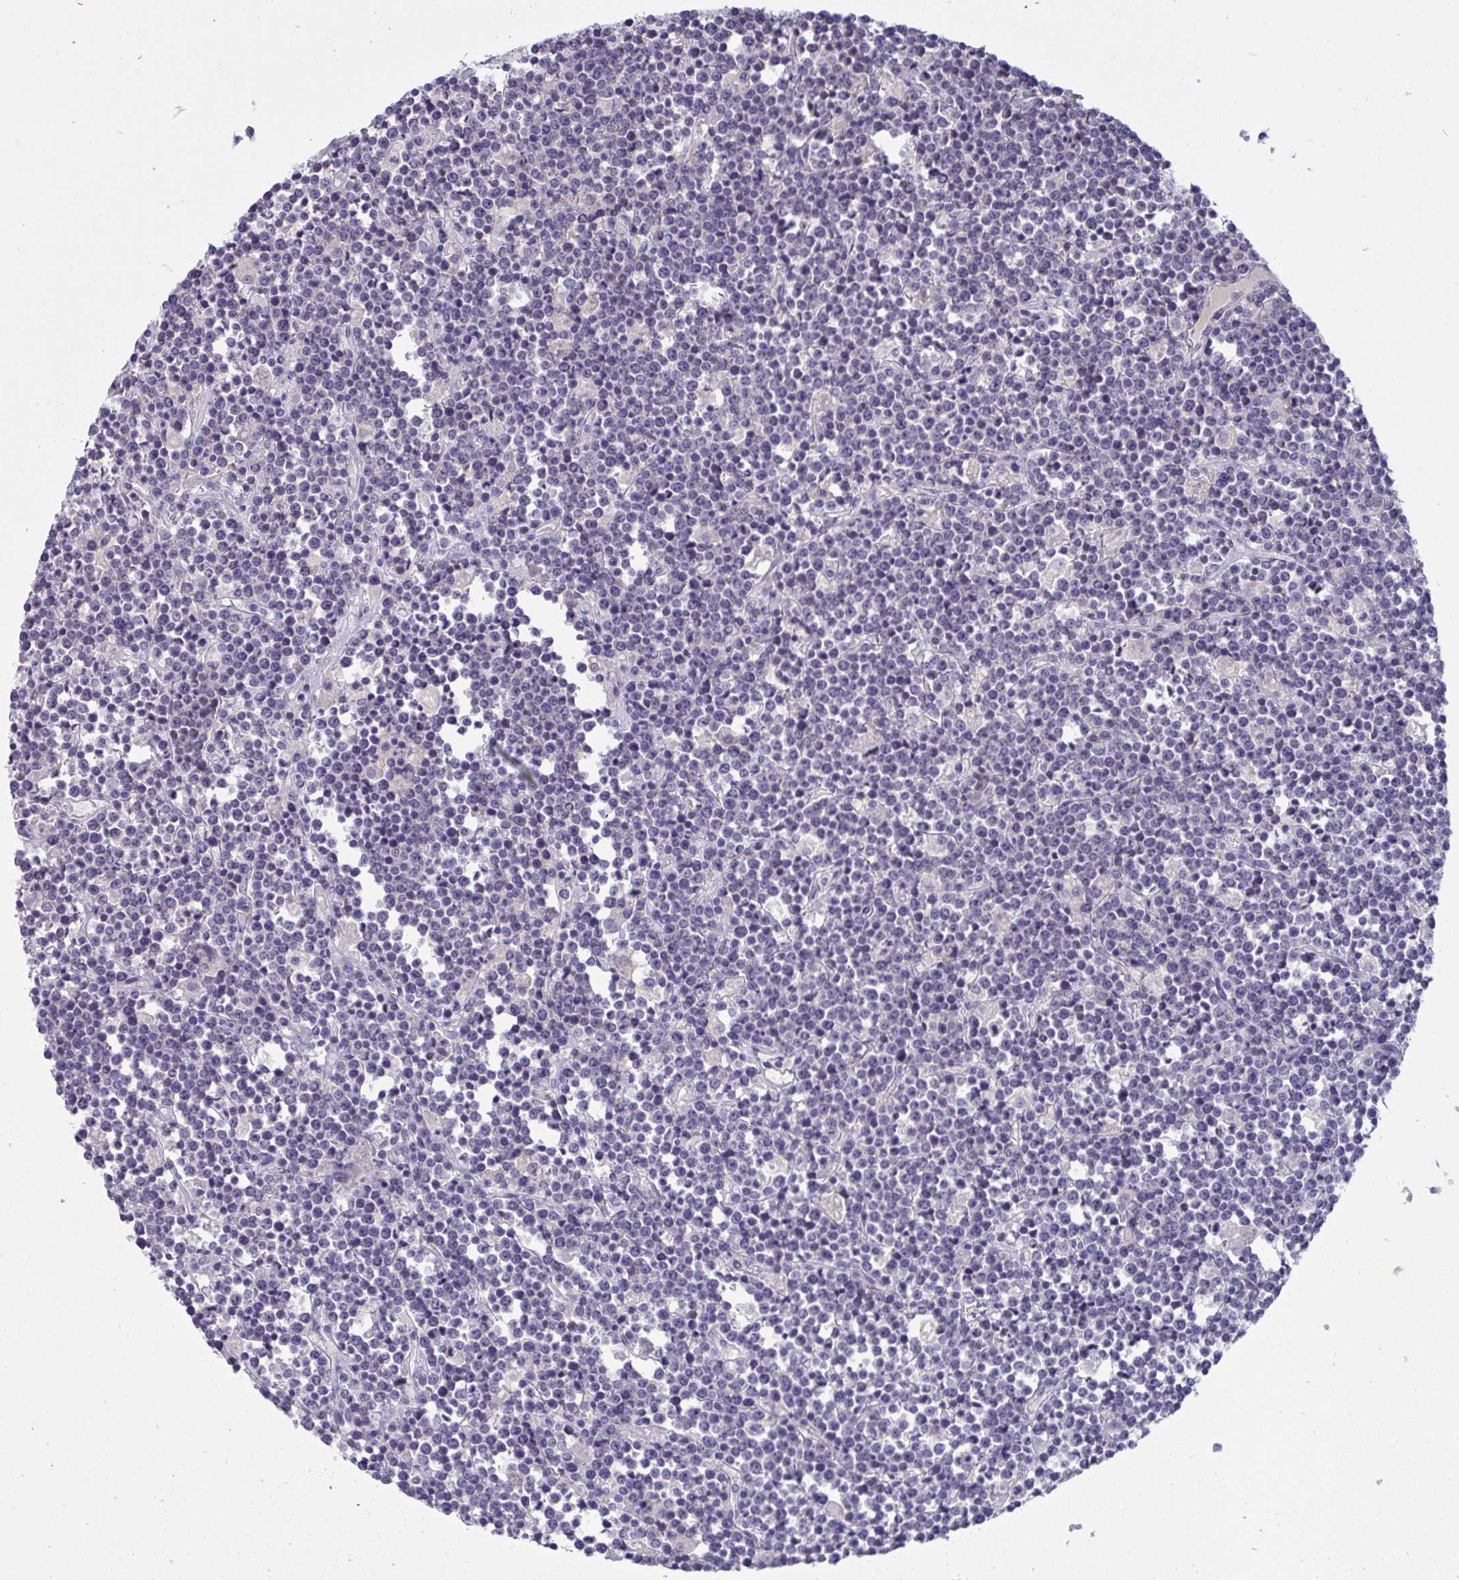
{"staining": {"intensity": "negative", "quantity": "none", "location": "none"}, "tissue": "lymphoma", "cell_type": "Tumor cells", "image_type": "cancer", "snomed": [{"axis": "morphology", "description": "Malignant lymphoma, non-Hodgkin's type, High grade"}, {"axis": "topography", "description": "Ovary"}], "caption": "Histopathology image shows no protein staining in tumor cells of lymphoma tissue.", "gene": "TMEM41A", "patient": {"sex": "female", "age": 56}}